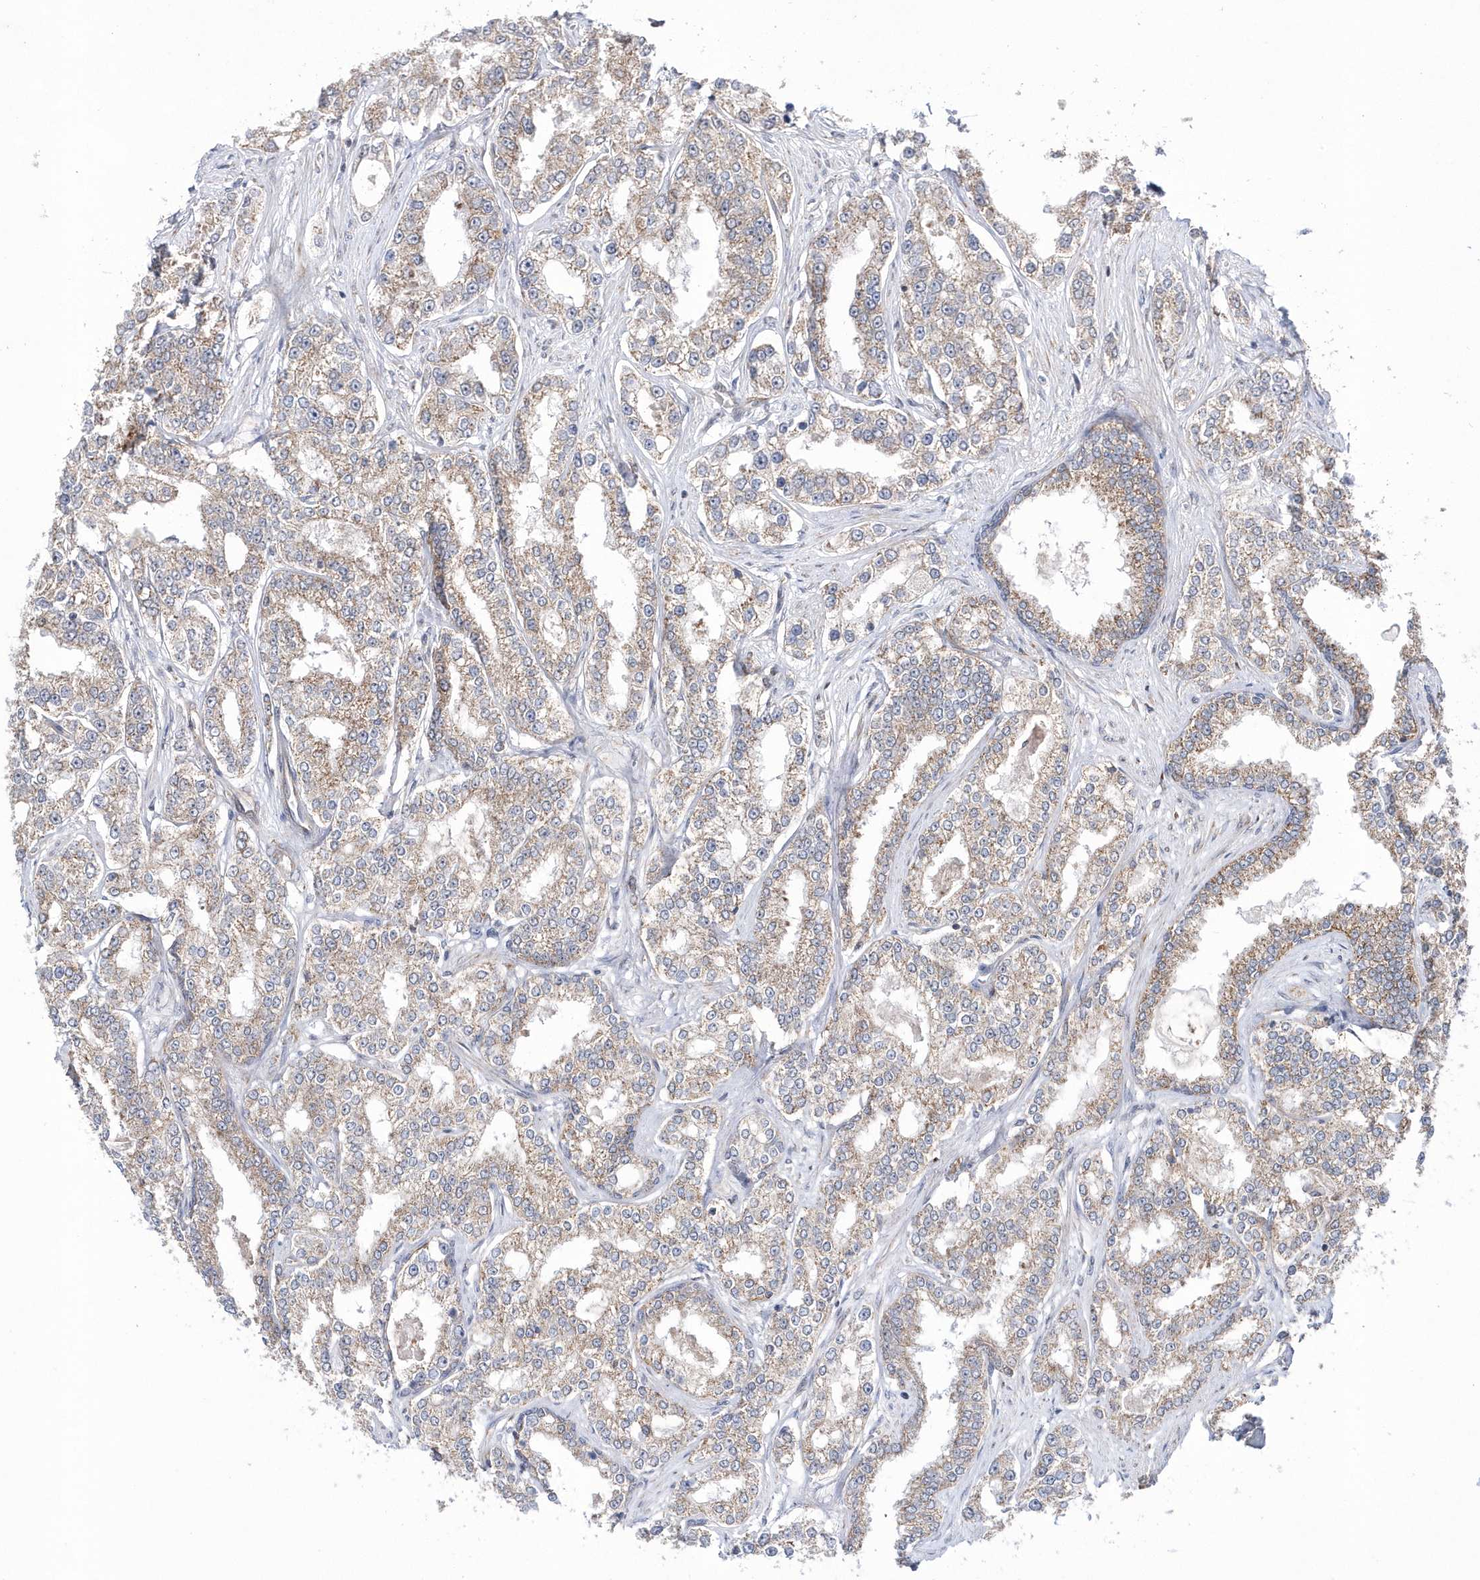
{"staining": {"intensity": "weak", "quantity": ">75%", "location": "cytoplasmic/membranous"}, "tissue": "prostate cancer", "cell_type": "Tumor cells", "image_type": "cancer", "snomed": [{"axis": "morphology", "description": "Normal tissue, NOS"}, {"axis": "morphology", "description": "Adenocarcinoma, High grade"}, {"axis": "topography", "description": "Prostate"}], "caption": "High-grade adenocarcinoma (prostate) tissue shows weak cytoplasmic/membranous positivity in approximately >75% of tumor cells", "gene": "DALRD3", "patient": {"sex": "male", "age": 83}}